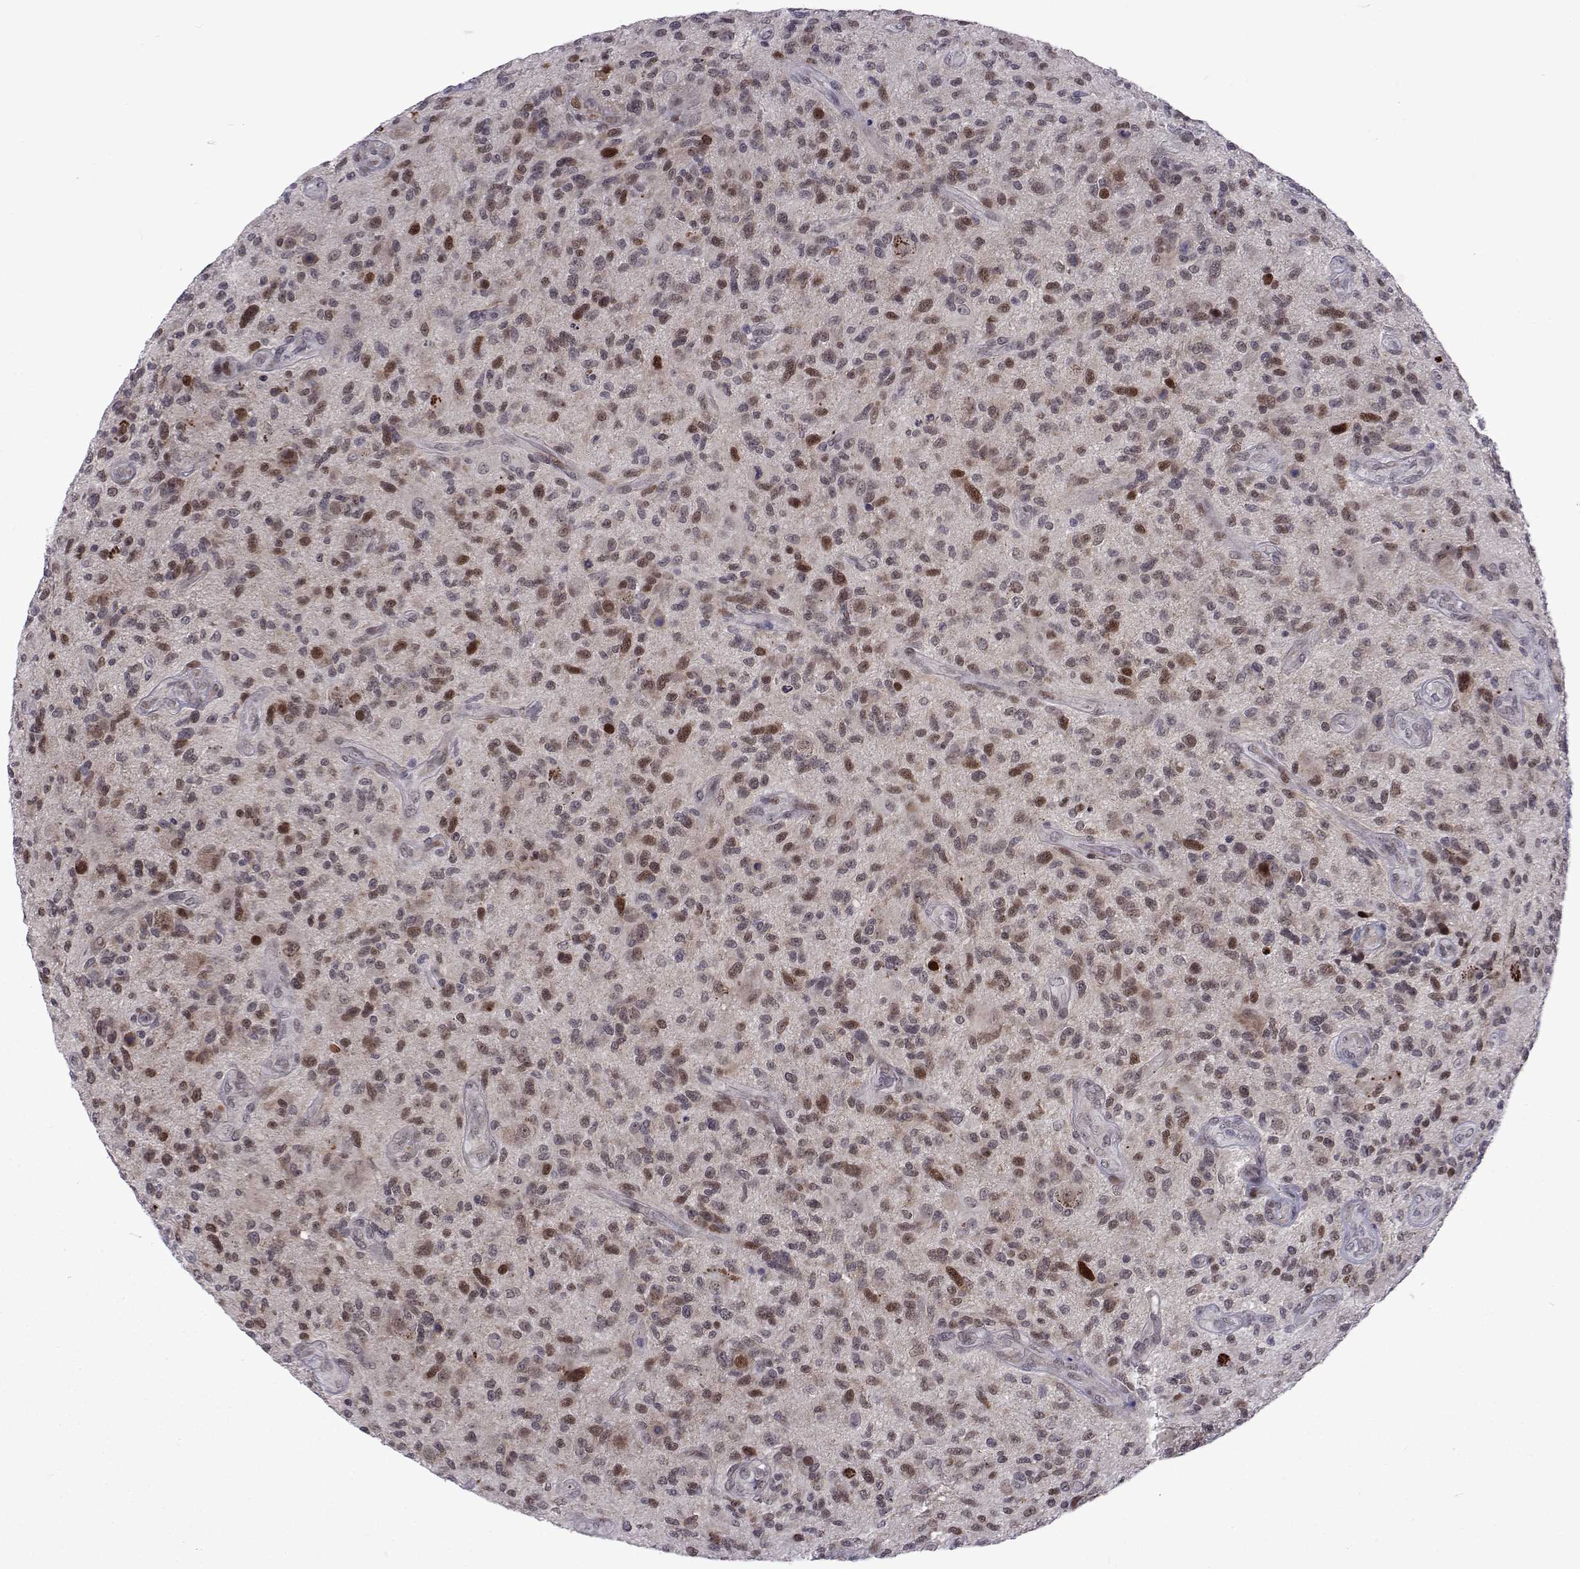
{"staining": {"intensity": "moderate", "quantity": "25%-75%", "location": "nuclear"}, "tissue": "glioma", "cell_type": "Tumor cells", "image_type": "cancer", "snomed": [{"axis": "morphology", "description": "Glioma, malignant, High grade"}, {"axis": "topography", "description": "Brain"}], "caption": "There is medium levels of moderate nuclear expression in tumor cells of glioma, as demonstrated by immunohistochemical staining (brown color).", "gene": "EFCAB3", "patient": {"sex": "male", "age": 47}}